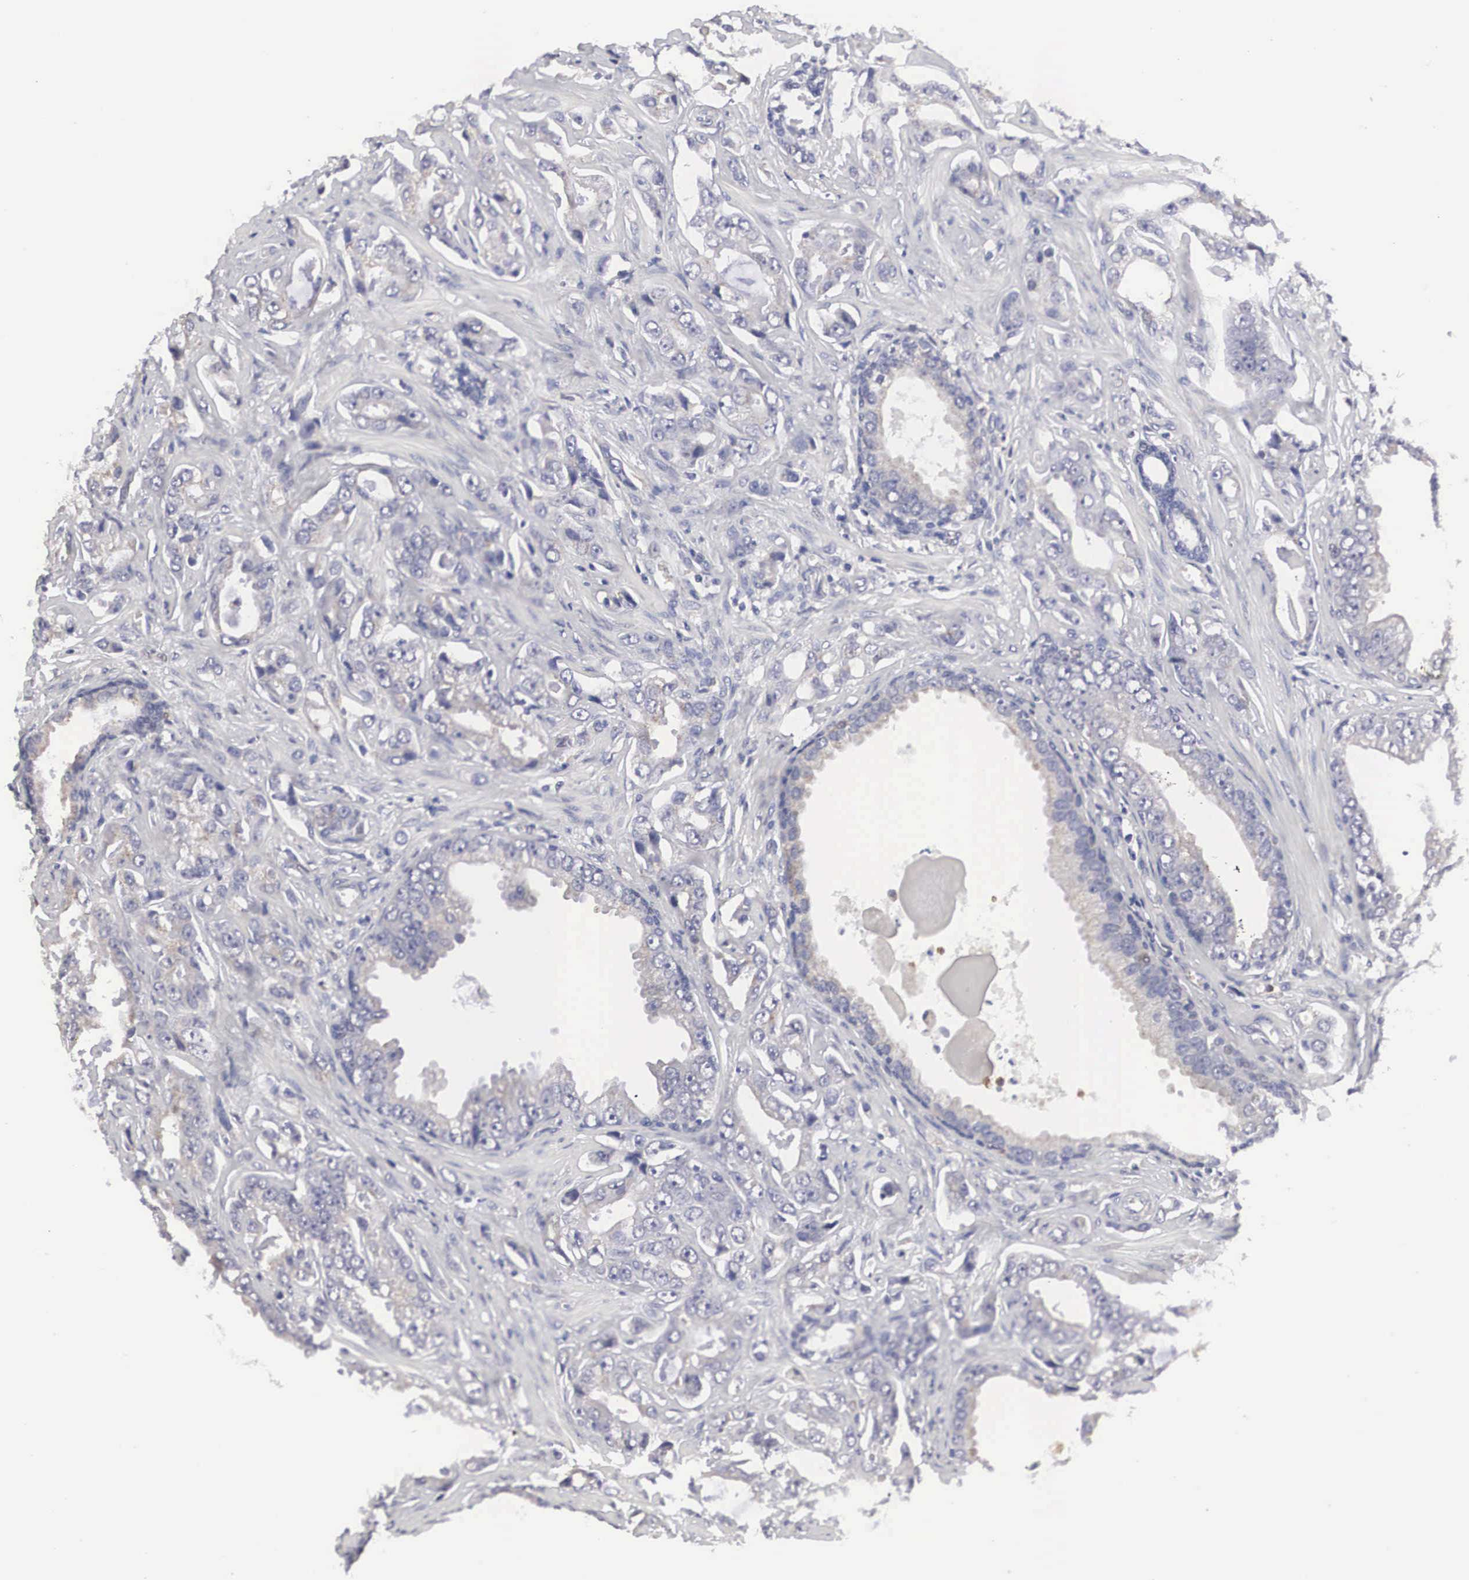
{"staining": {"intensity": "weak", "quantity": "<25%", "location": "cytoplasmic/membranous"}, "tissue": "prostate cancer", "cell_type": "Tumor cells", "image_type": "cancer", "snomed": [{"axis": "morphology", "description": "Adenocarcinoma, Low grade"}, {"axis": "topography", "description": "Prostate"}], "caption": "Tumor cells show no significant protein staining in prostate cancer (low-grade adenocarcinoma). (Brightfield microscopy of DAB immunohistochemistry at high magnification).", "gene": "HMOX1", "patient": {"sex": "male", "age": 65}}